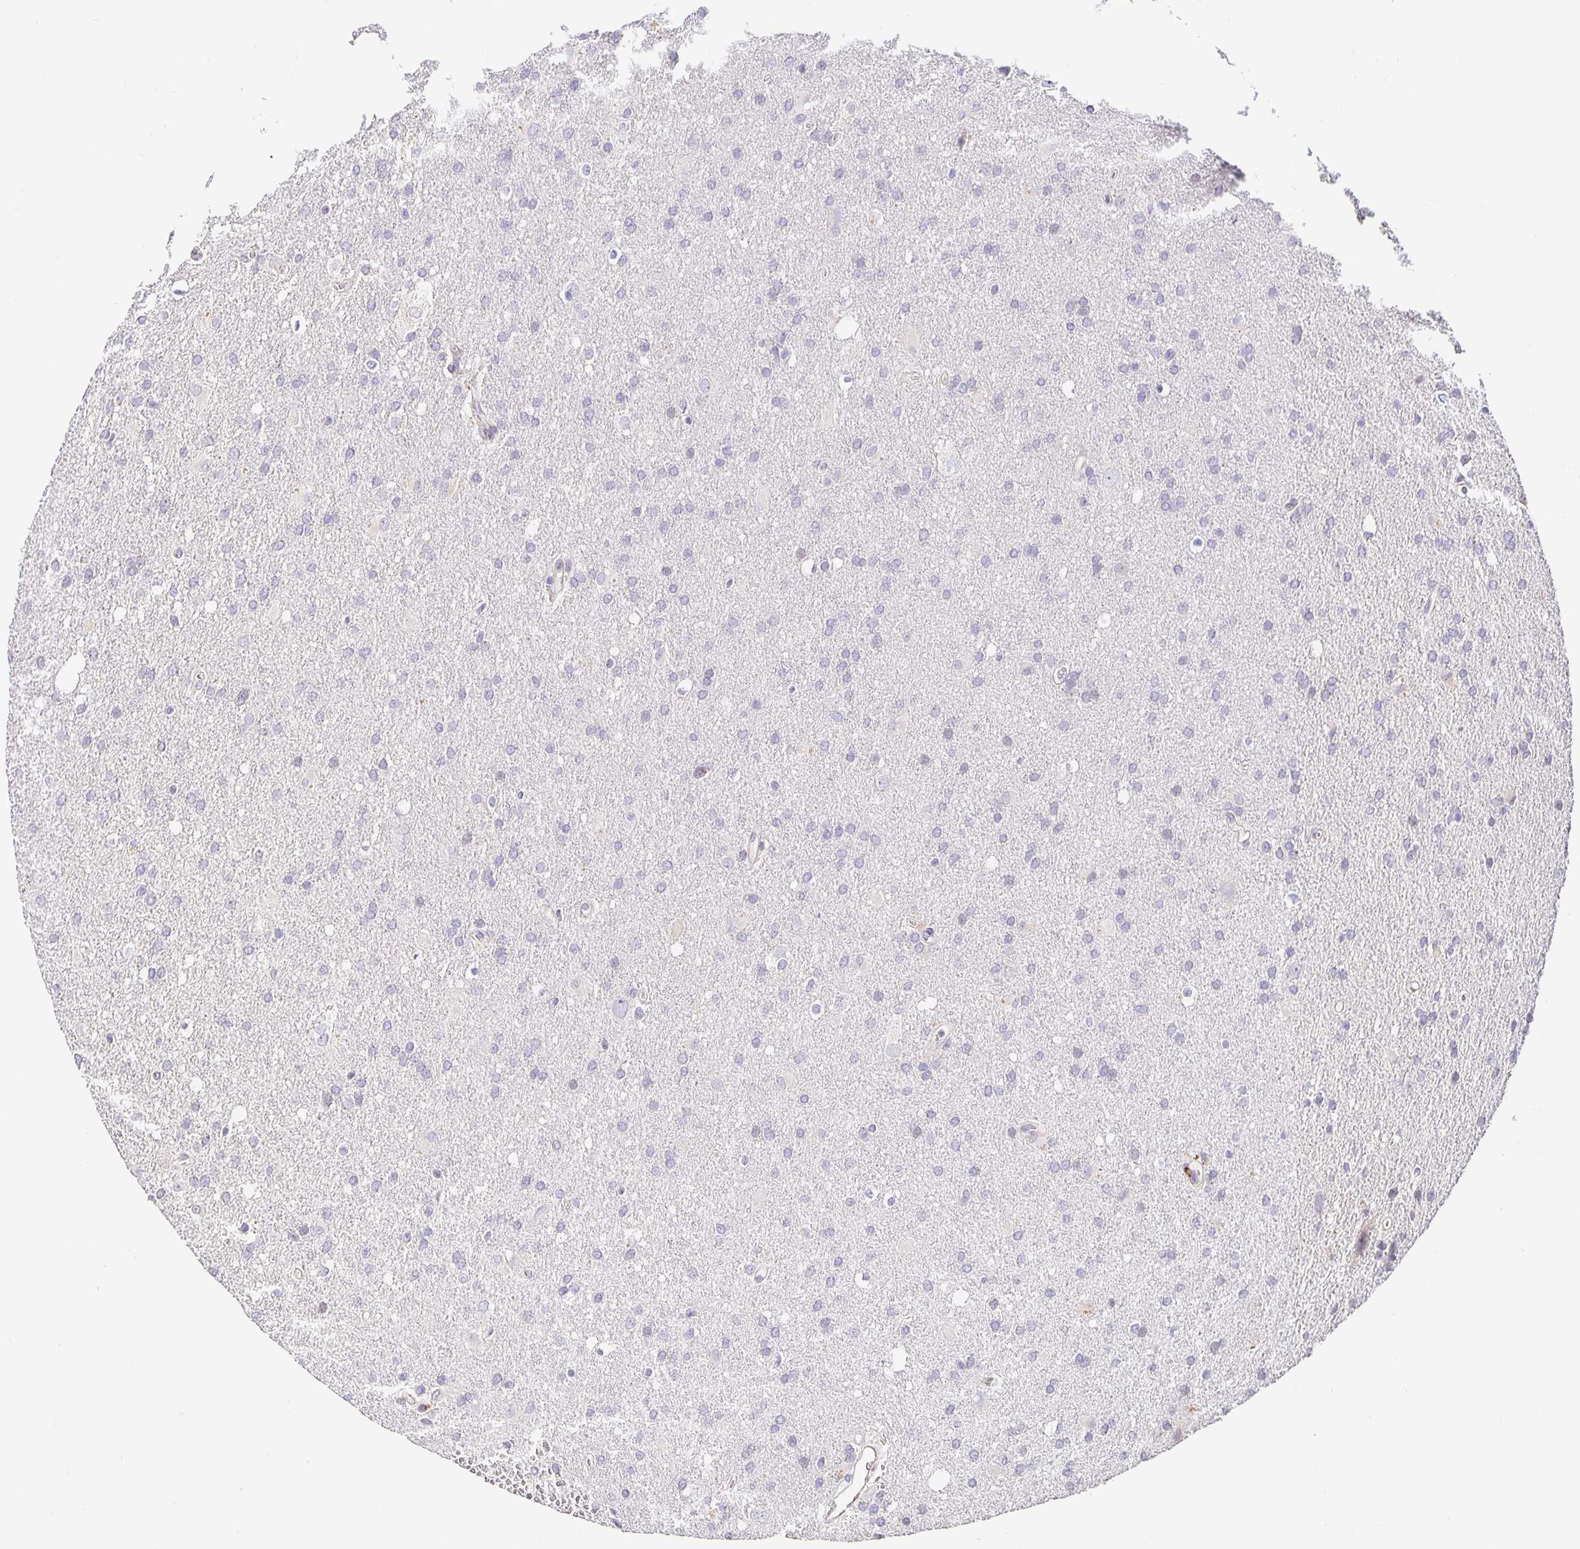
{"staining": {"intensity": "negative", "quantity": "none", "location": "none"}, "tissue": "glioma", "cell_type": "Tumor cells", "image_type": "cancer", "snomed": [{"axis": "morphology", "description": "Glioma, malignant, Low grade"}, {"axis": "topography", "description": "Brain"}], "caption": "Tumor cells are negative for protein expression in human glioma.", "gene": "TJP3", "patient": {"sex": "male", "age": 66}}